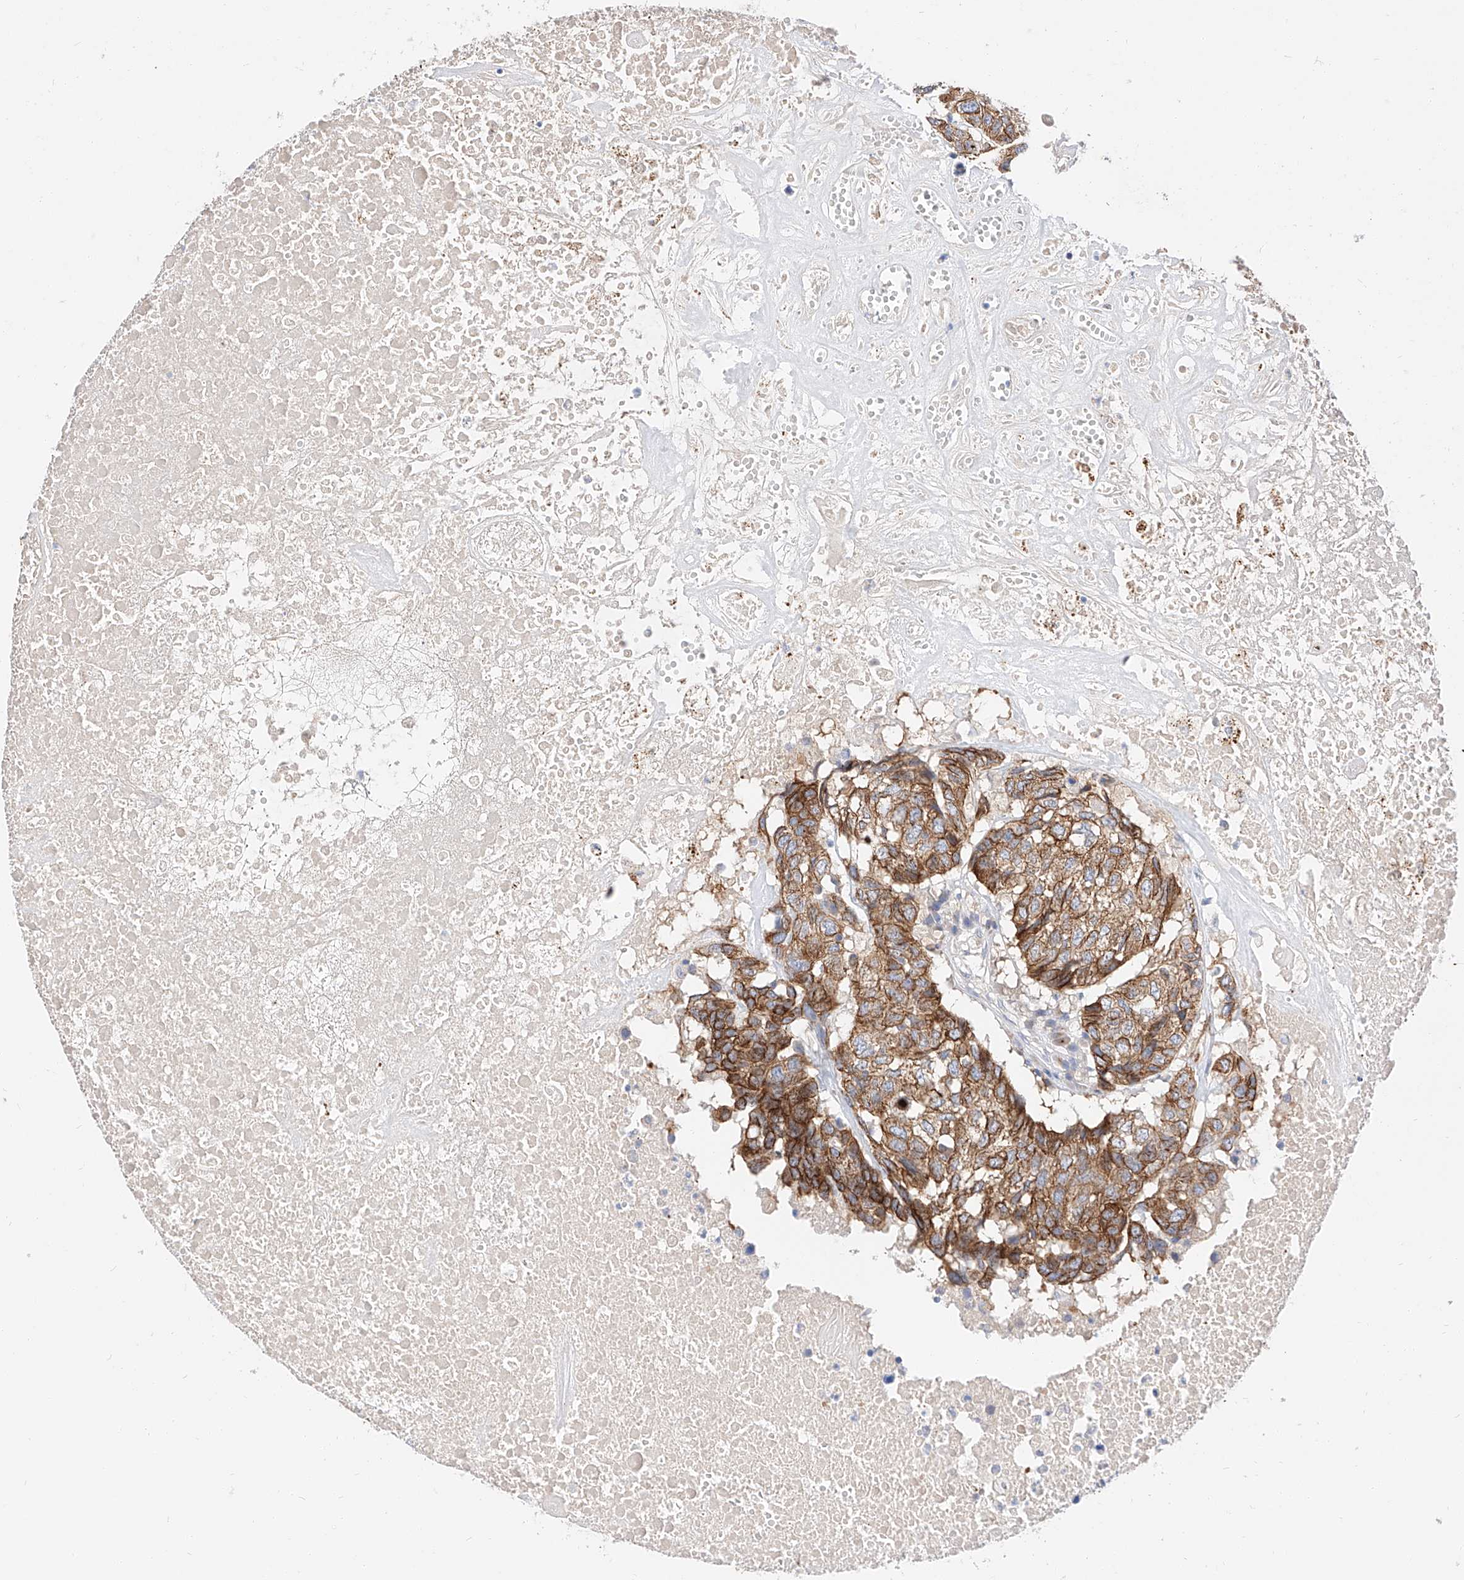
{"staining": {"intensity": "moderate", "quantity": ">75%", "location": "cytoplasmic/membranous"}, "tissue": "head and neck cancer", "cell_type": "Tumor cells", "image_type": "cancer", "snomed": [{"axis": "morphology", "description": "Squamous cell carcinoma, NOS"}, {"axis": "topography", "description": "Head-Neck"}], "caption": "Moderate cytoplasmic/membranous protein staining is identified in about >75% of tumor cells in head and neck cancer.", "gene": "MAP7", "patient": {"sex": "male", "age": 66}}